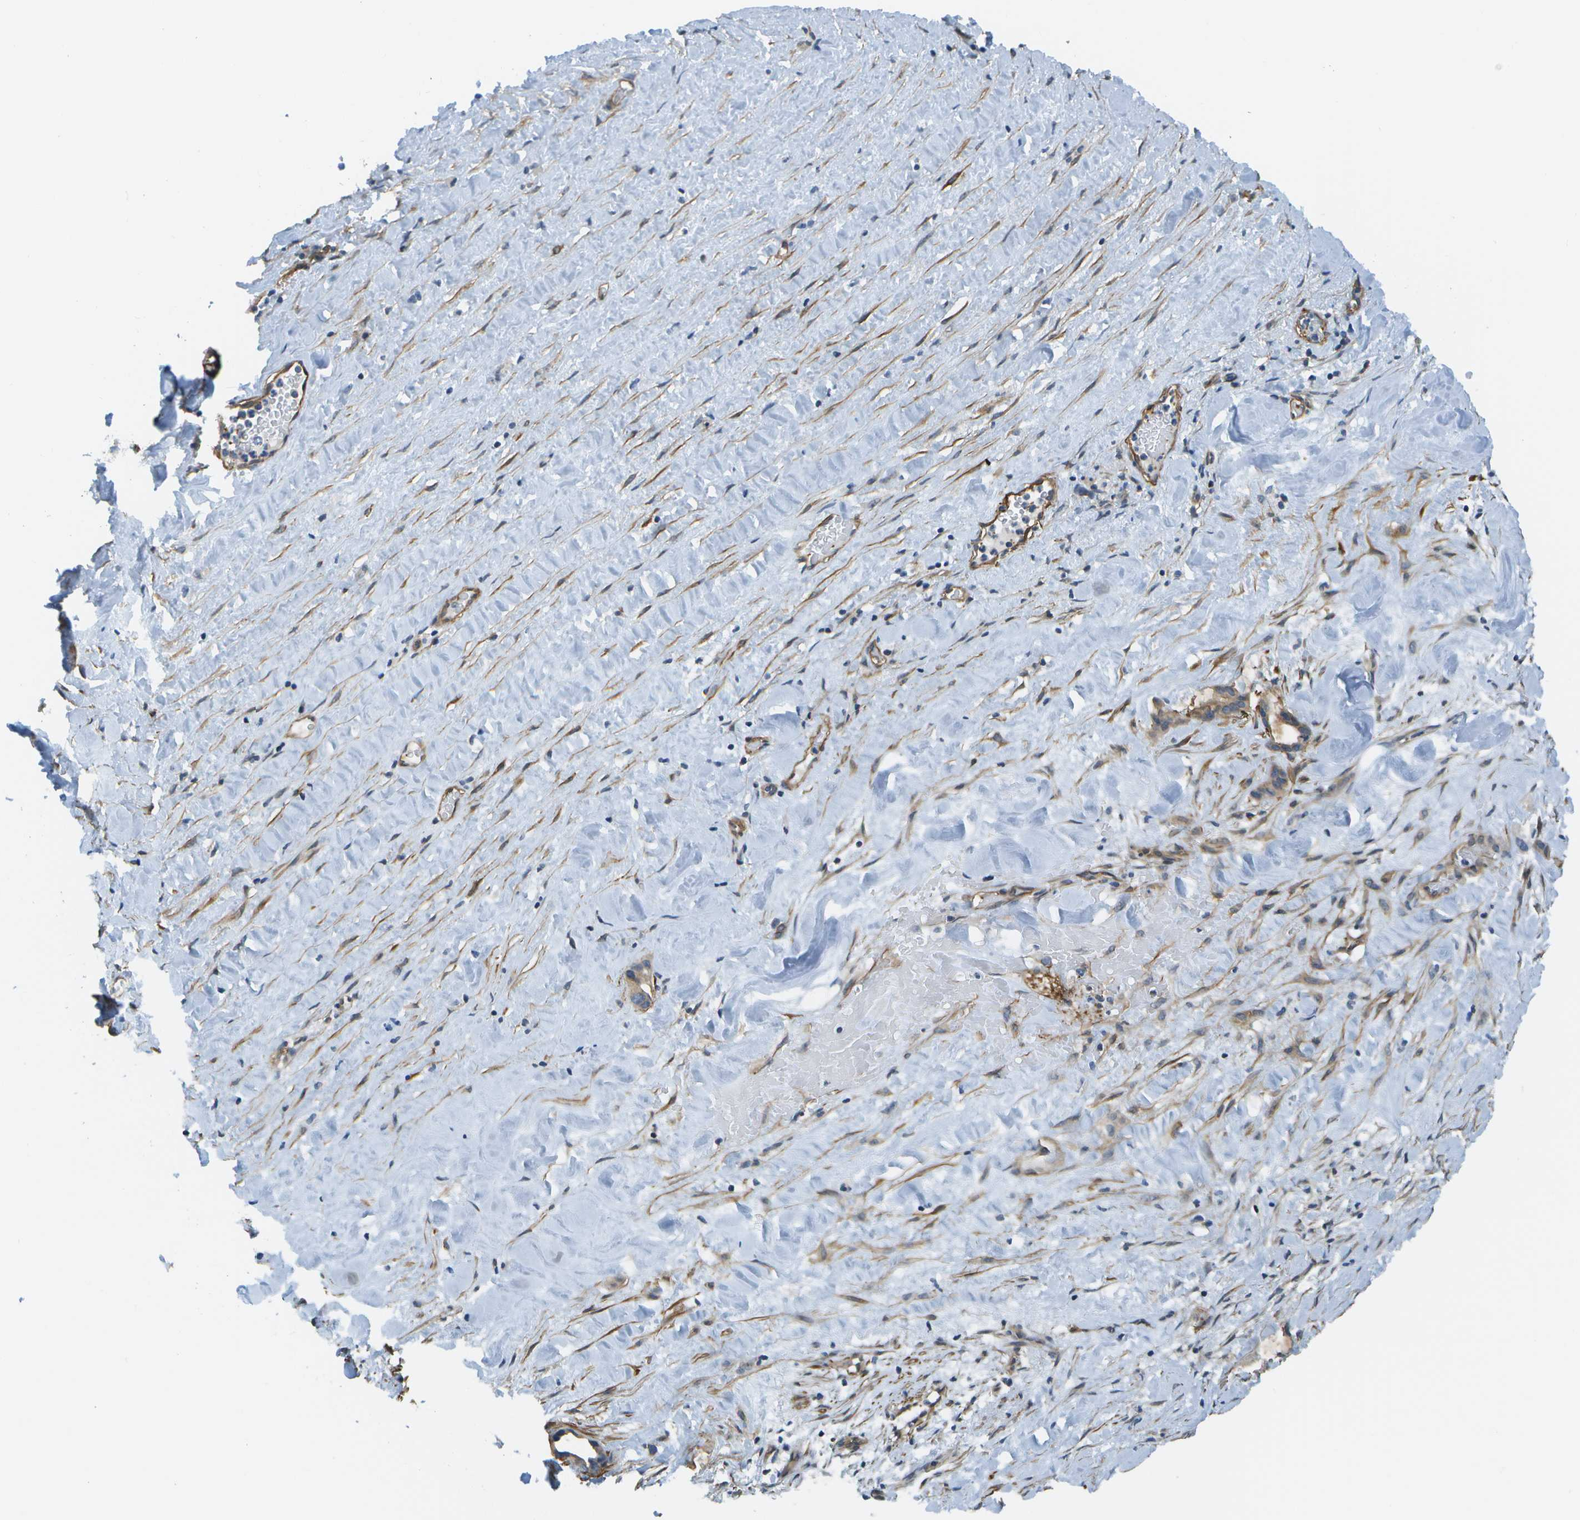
{"staining": {"intensity": "weak", "quantity": ">75%", "location": "cytoplasmic/membranous"}, "tissue": "liver cancer", "cell_type": "Tumor cells", "image_type": "cancer", "snomed": [{"axis": "morphology", "description": "Cholangiocarcinoma"}, {"axis": "topography", "description": "Liver"}], "caption": "Immunohistochemistry staining of cholangiocarcinoma (liver), which reveals low levels of weak cytoplasmic/membranous positivity in approximately >75% of tumor cells indicating weak cytoplasmic/membranous protein positivity. The staining was performed using DAB (brown) for protein detection and nuclei were counterstained in hematoxylin (blue).", "gene": "KIAA0040", "patient": {"sex": "female", "age": 65}}